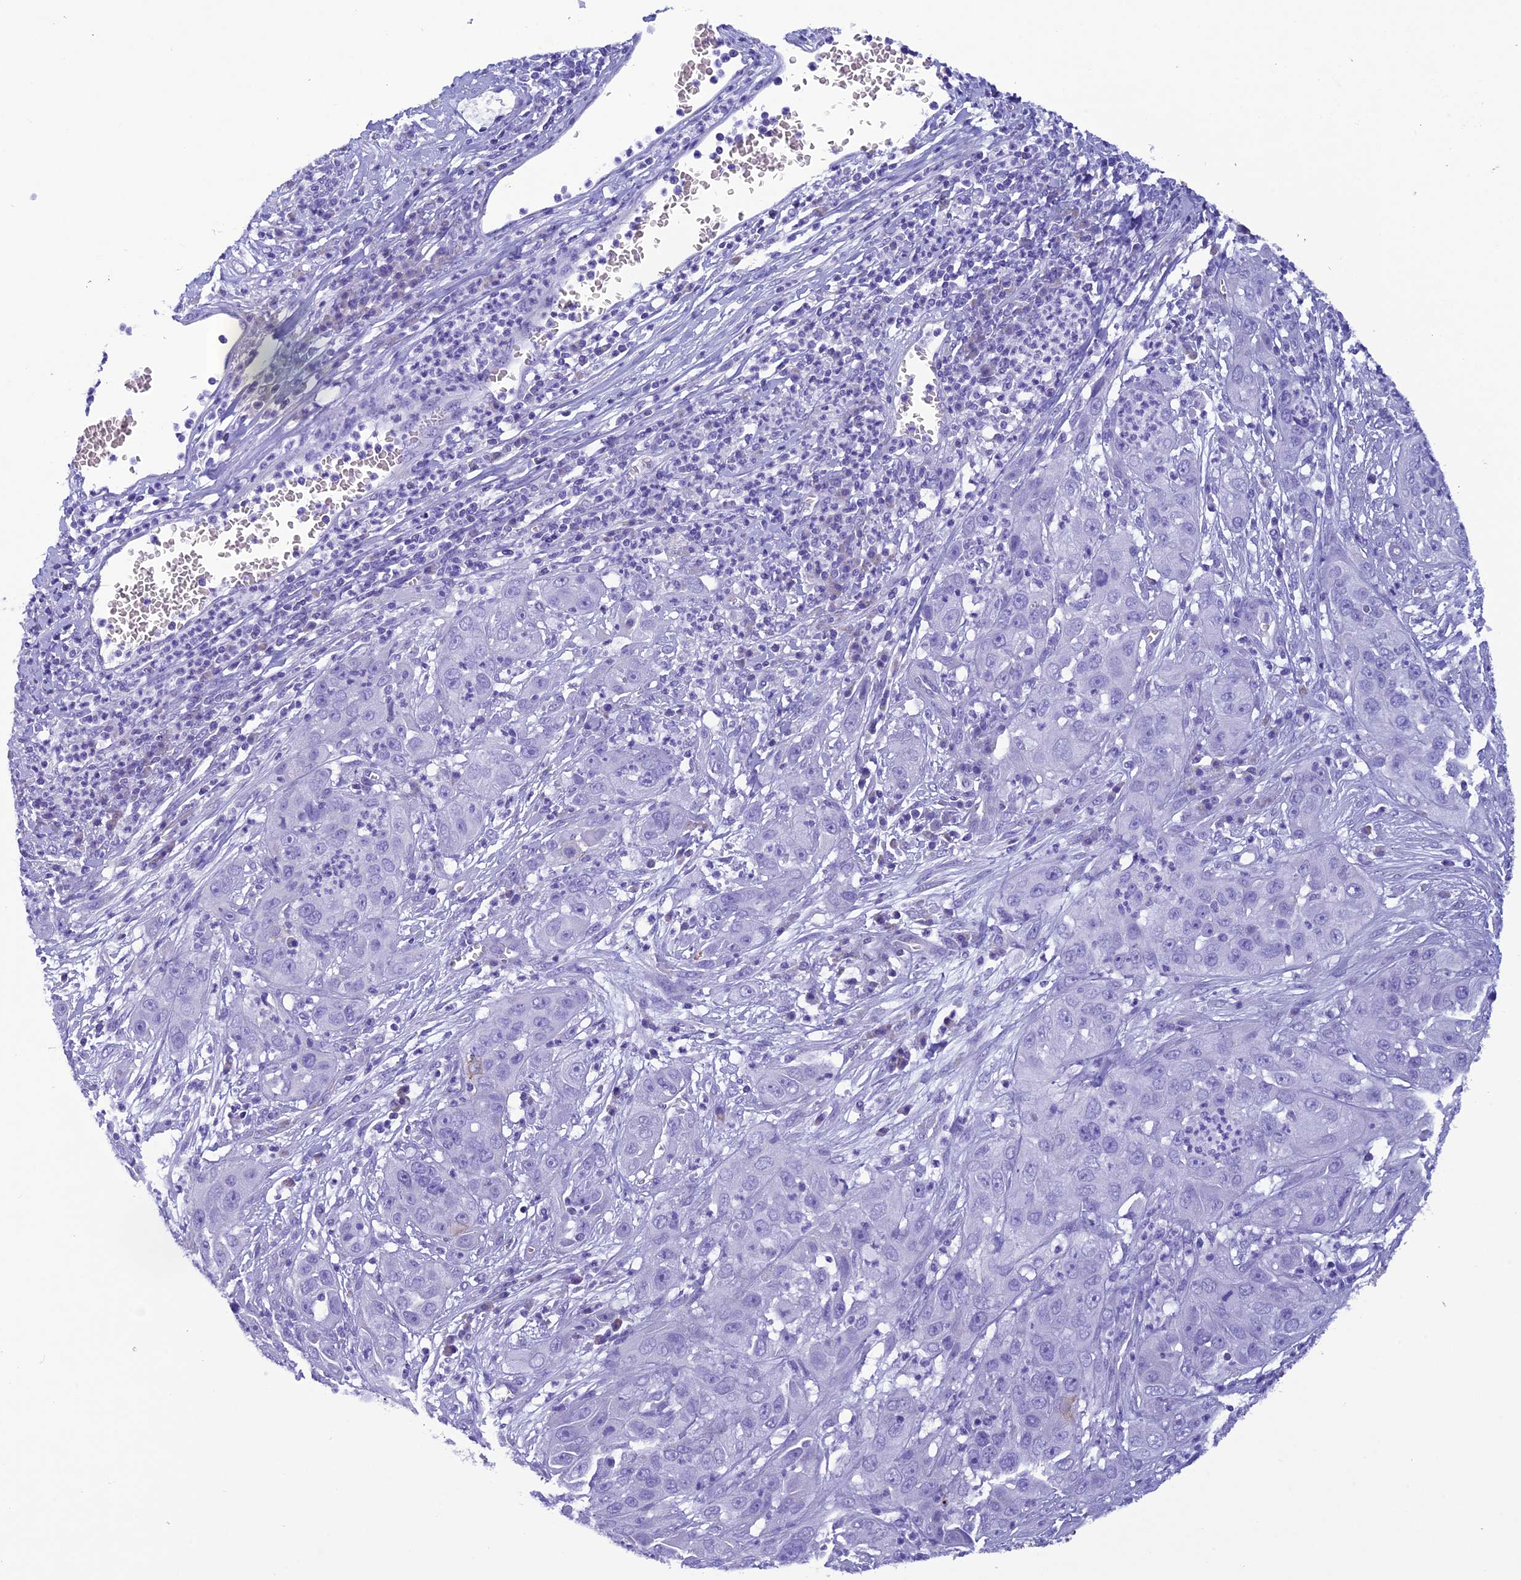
{"staining": {"intensity": "negative", "quantity": "none", "location": "none"}, "tissue": "cervical cancer", "cell_type": "Tumor cells", "image_type": "cancer", "snomed": [{"axis": "morphology", "description": "Squamous cell carcinoma, NOS"}, {"axis": "topography", "description": "Cervix"}], "caption": "Tumor cells show no significant positivity in cervical squamous cell carcinoma.", "gene": "SCEL", "patient": {"sex": "female", "age": 32}}